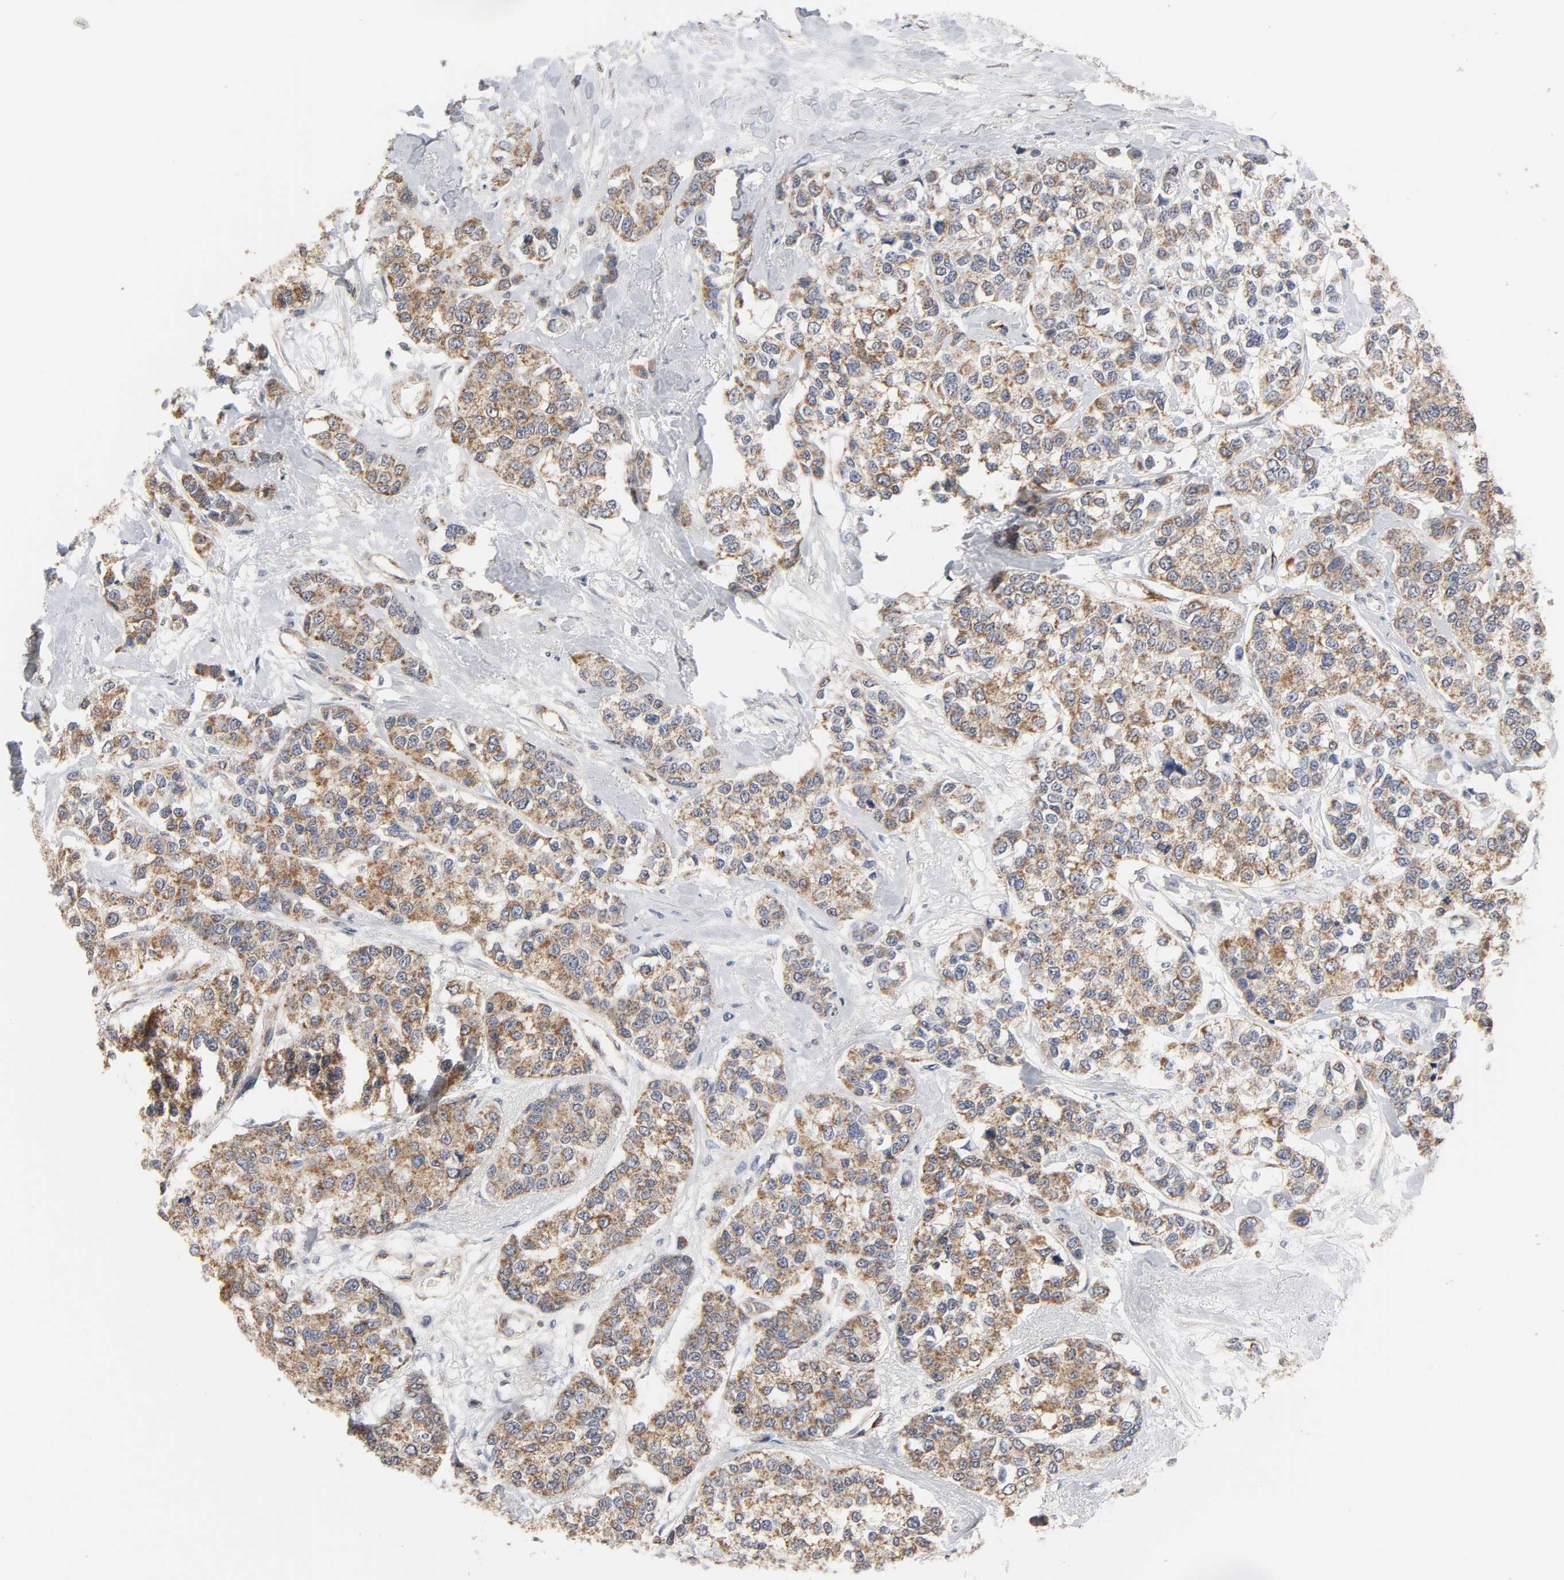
{"staining": {"intensity": "weak", "quantity": ">75%", "location": "cytoplasmic/membranous"}, "tissue": "breast cancer", "cell_type": "Tumor cells", "image_type": "cancer", "snomed": [{"axis": "morphology", "description": "Duct carcinoma"}, {"axis": "topography", "description": "Breast"}], "caption": "This is a histology image of IHC staining of breast invasive ductal carcinoma, which shows weak staining in the cytoplasmic/membranous of tumor cells.", "gene": "GNG2", "patient": {"sex": "female", "age": 51}}